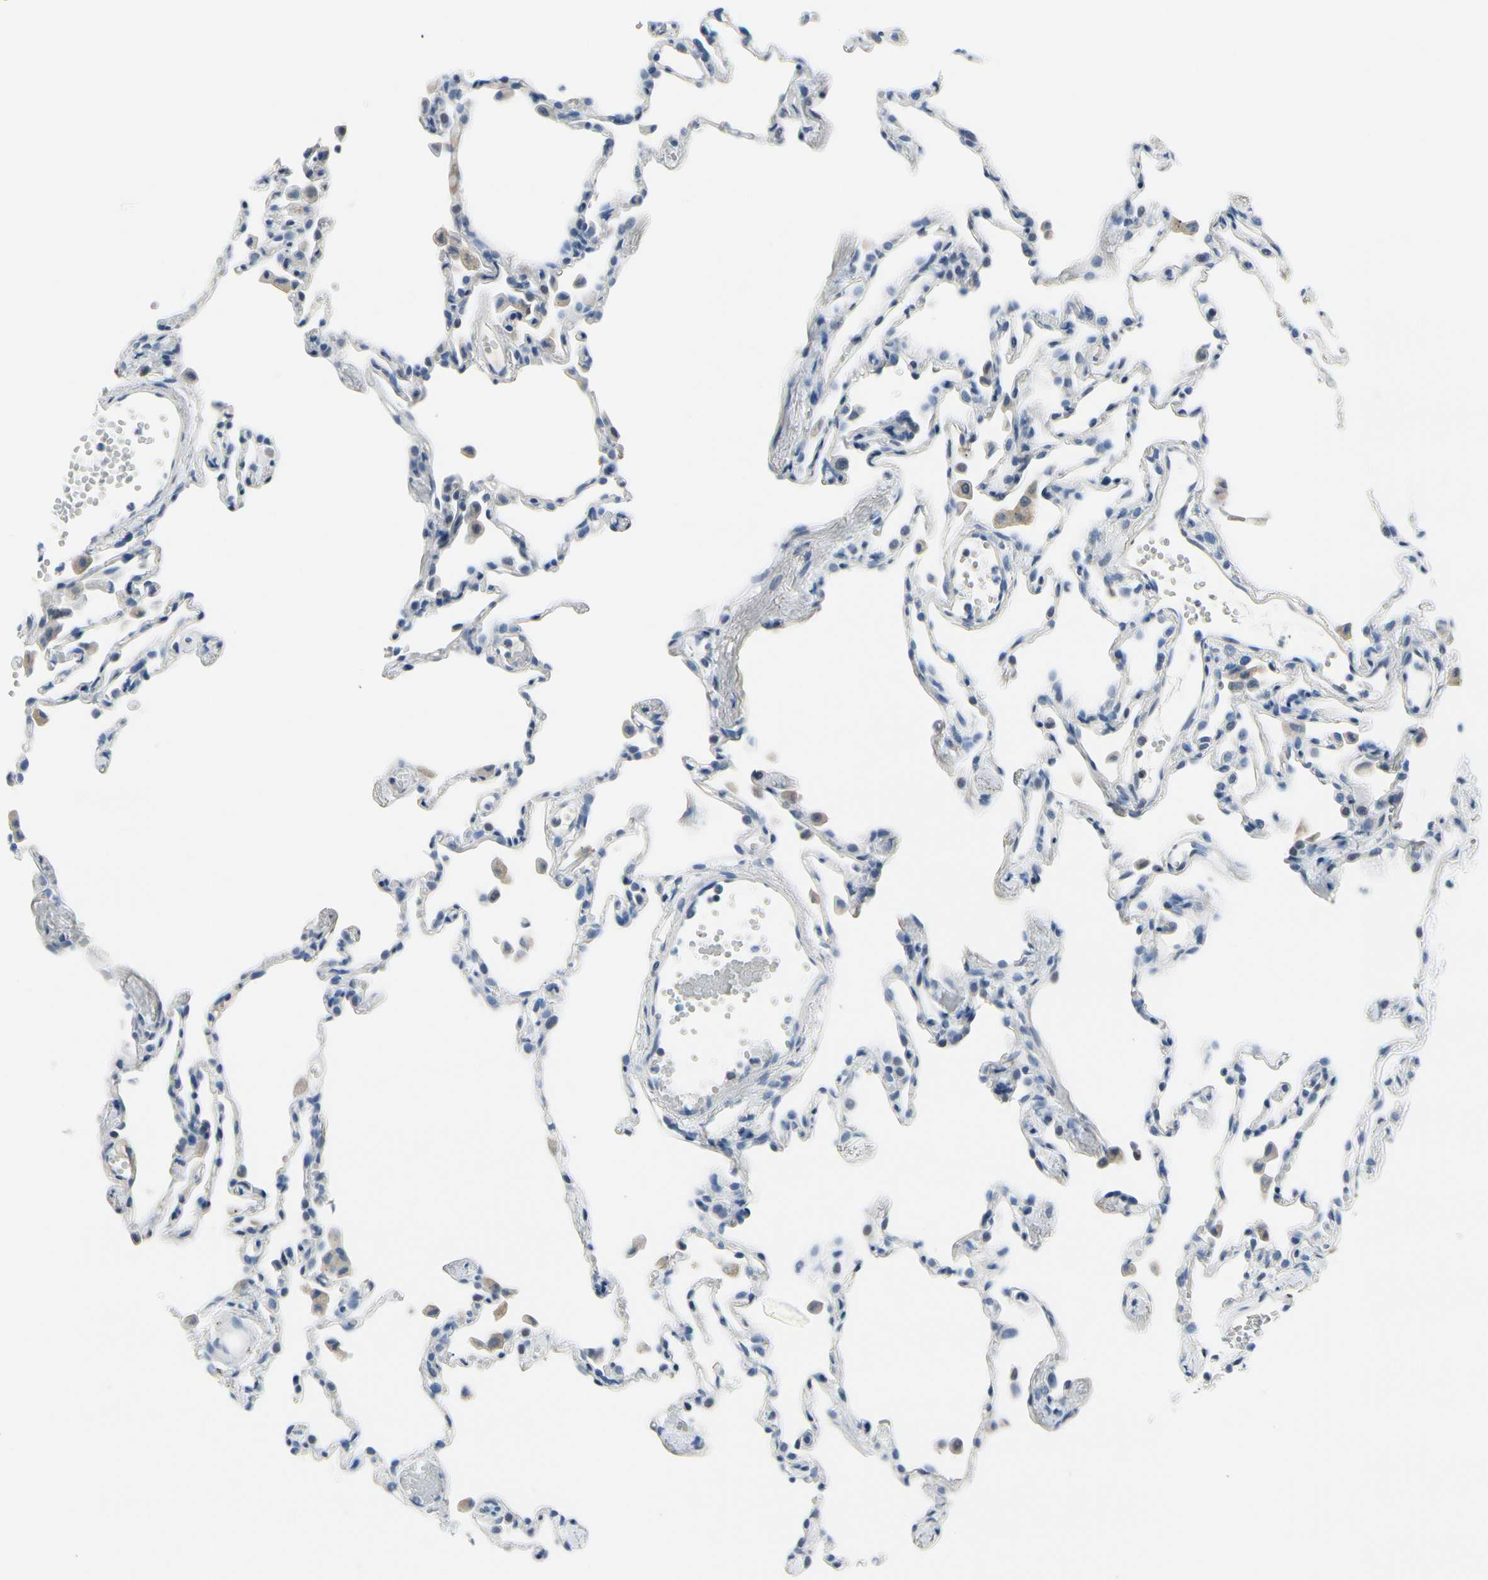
{"staining": {"intensity": "negative", "quantity": "none", "location": "none"}, "tissue": "lung", "cell_type": "Alveolar cells", "image_type": "normal", "snomed": [{"axis": "morphology", "description": "Normal tissue, NOS"}, {"axis": "topography", "description": "Lung"}], "caption": "Immunohistochemical staining of benign lung shows no significant positivity in alveolar cells.", "gene": "MUC5B", "patient": {"sex": "female", "age": 49}}